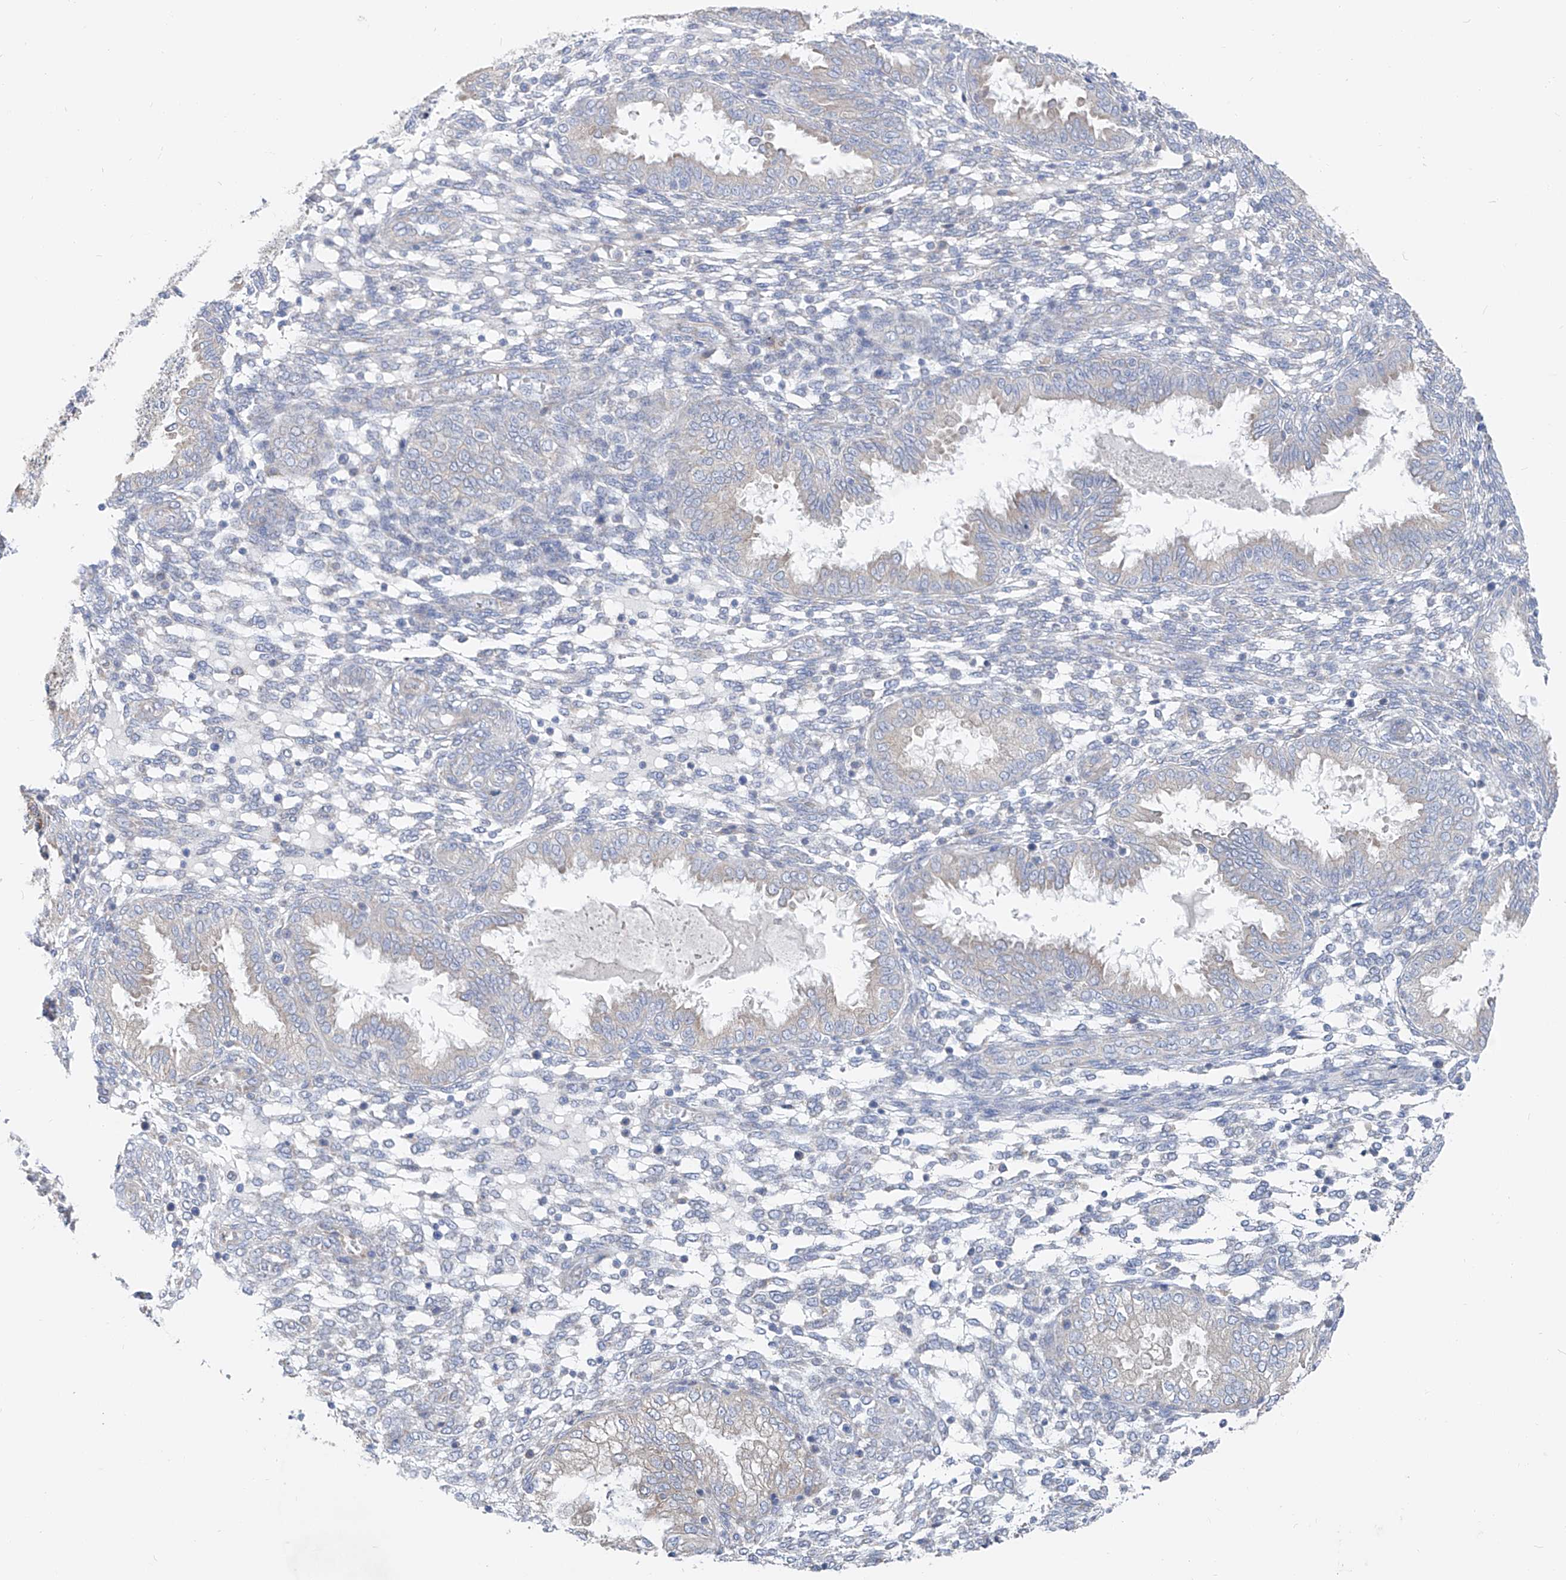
{"staining": {"intensity": "negative", "quantity": "none", "location": "none"}, "tissue": "endometrium", "cell_type": "Cells in endometrial stroma", "image_type": "normal", "snomed": [{"axis": "morphology", "description": "Normal tissue, NOS"}, {"axis": "topography", "description": "Endometrium"}], "caption": "Protein analysis of normal endometrium exhibits no significant positivity in cells in endometrial stroma. (DAB (3,3'-diaminobenzidine) immunohistochemistry (IHC), high magnification).", "gene": "UFL1", "patient": {"sex": "female", "age": 33}}